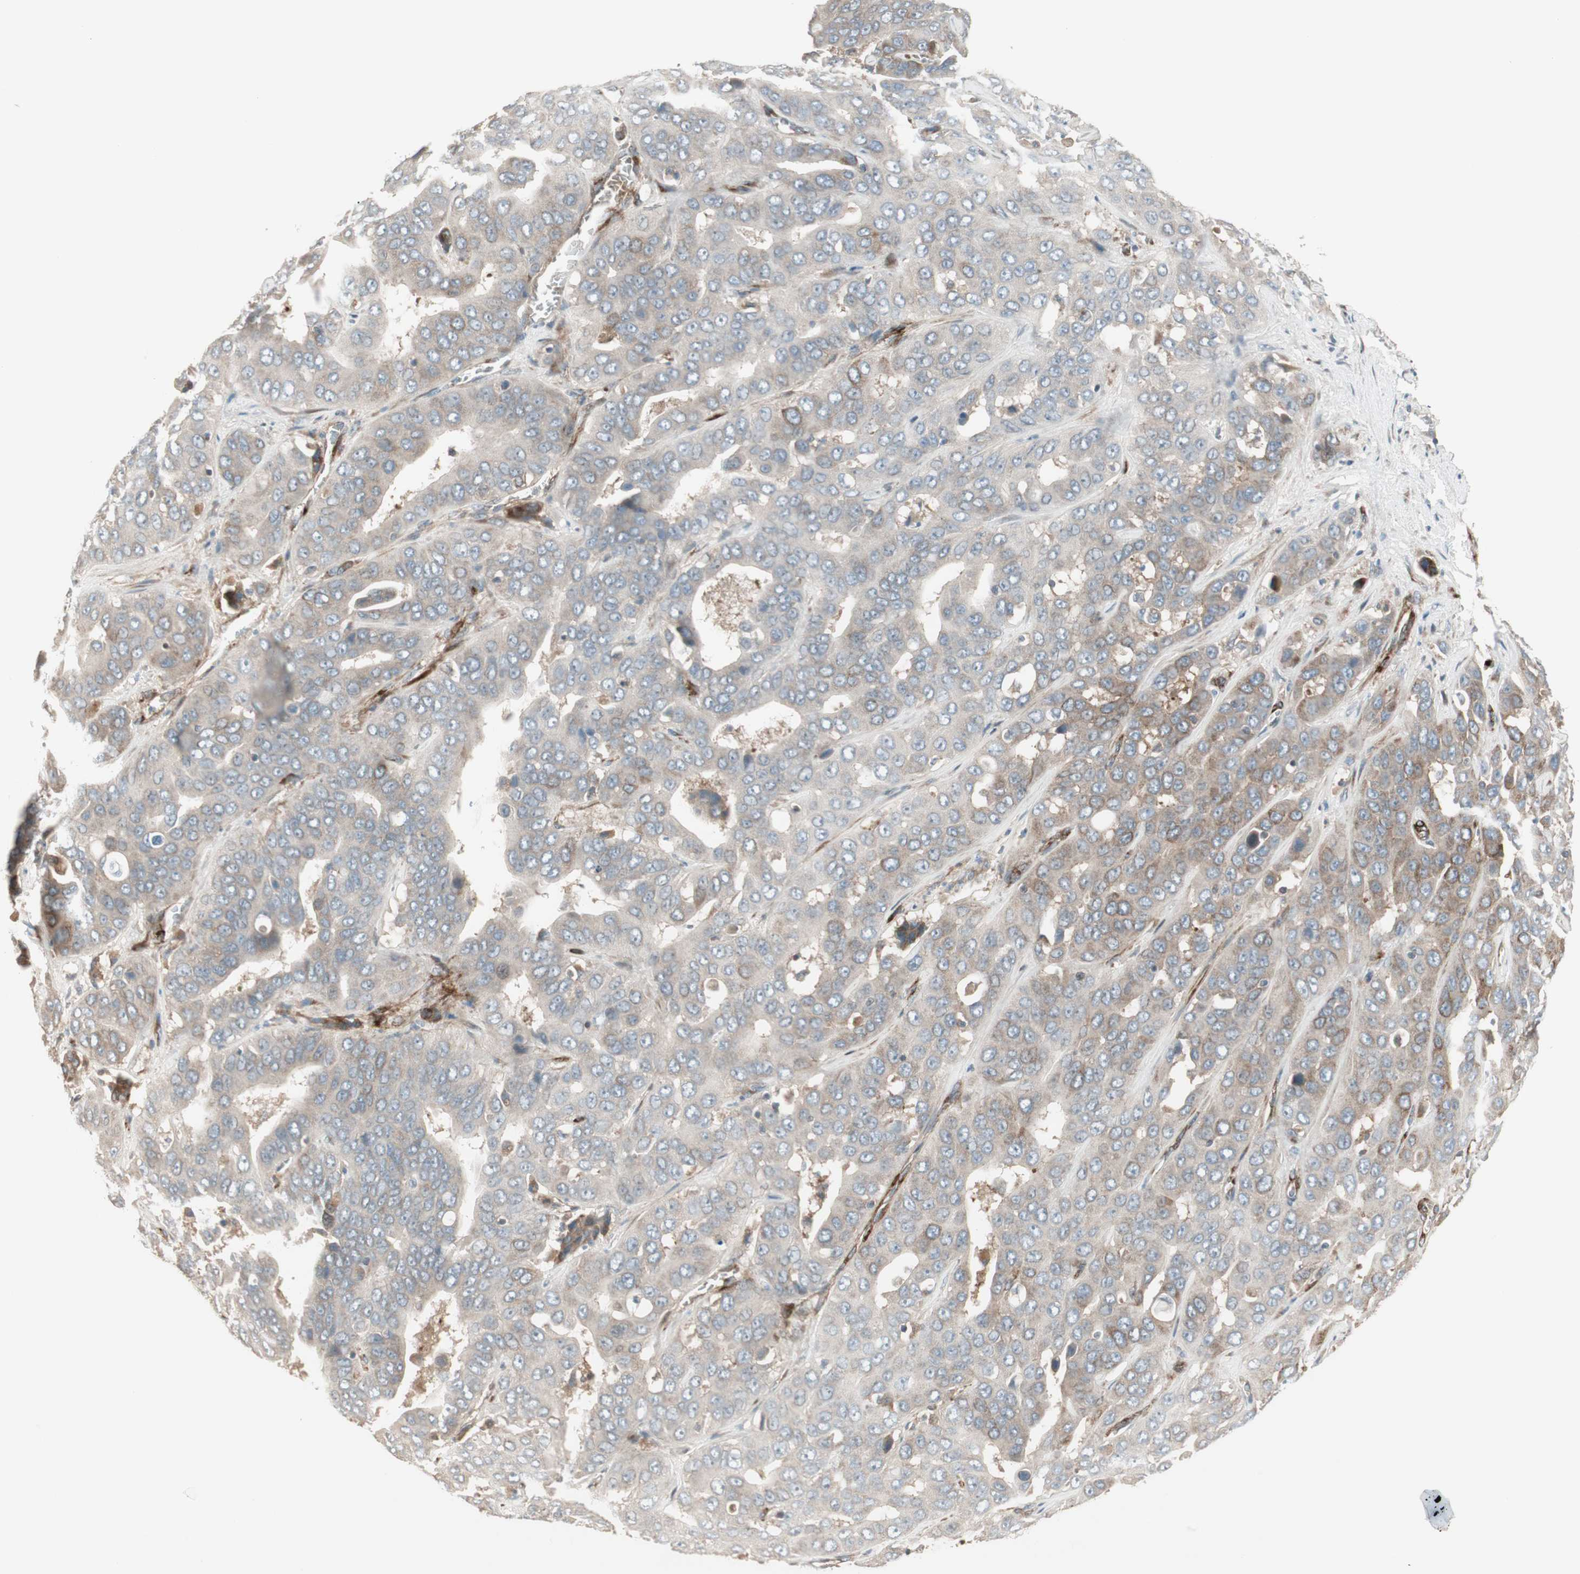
{"staining": {"intensity": "weak", "quantity": "<25%", "location": "cytoplasmic/membranous"}, "tissue": "liver cancer", "cell_type": "Tumor cells", "image_type": "cancer", "snomed": [{"axis": "morphology", "description": "Cholangiocarcinoma"}, {"axis": "topography", "description": "Liver"}], "caption": "Photomicrograph shows no protein staining in tumor cells of liver cholangiocarcinoma tissue.", "gene": "PPP2R5E", "patient": {"sex": "female", "age": 52}}